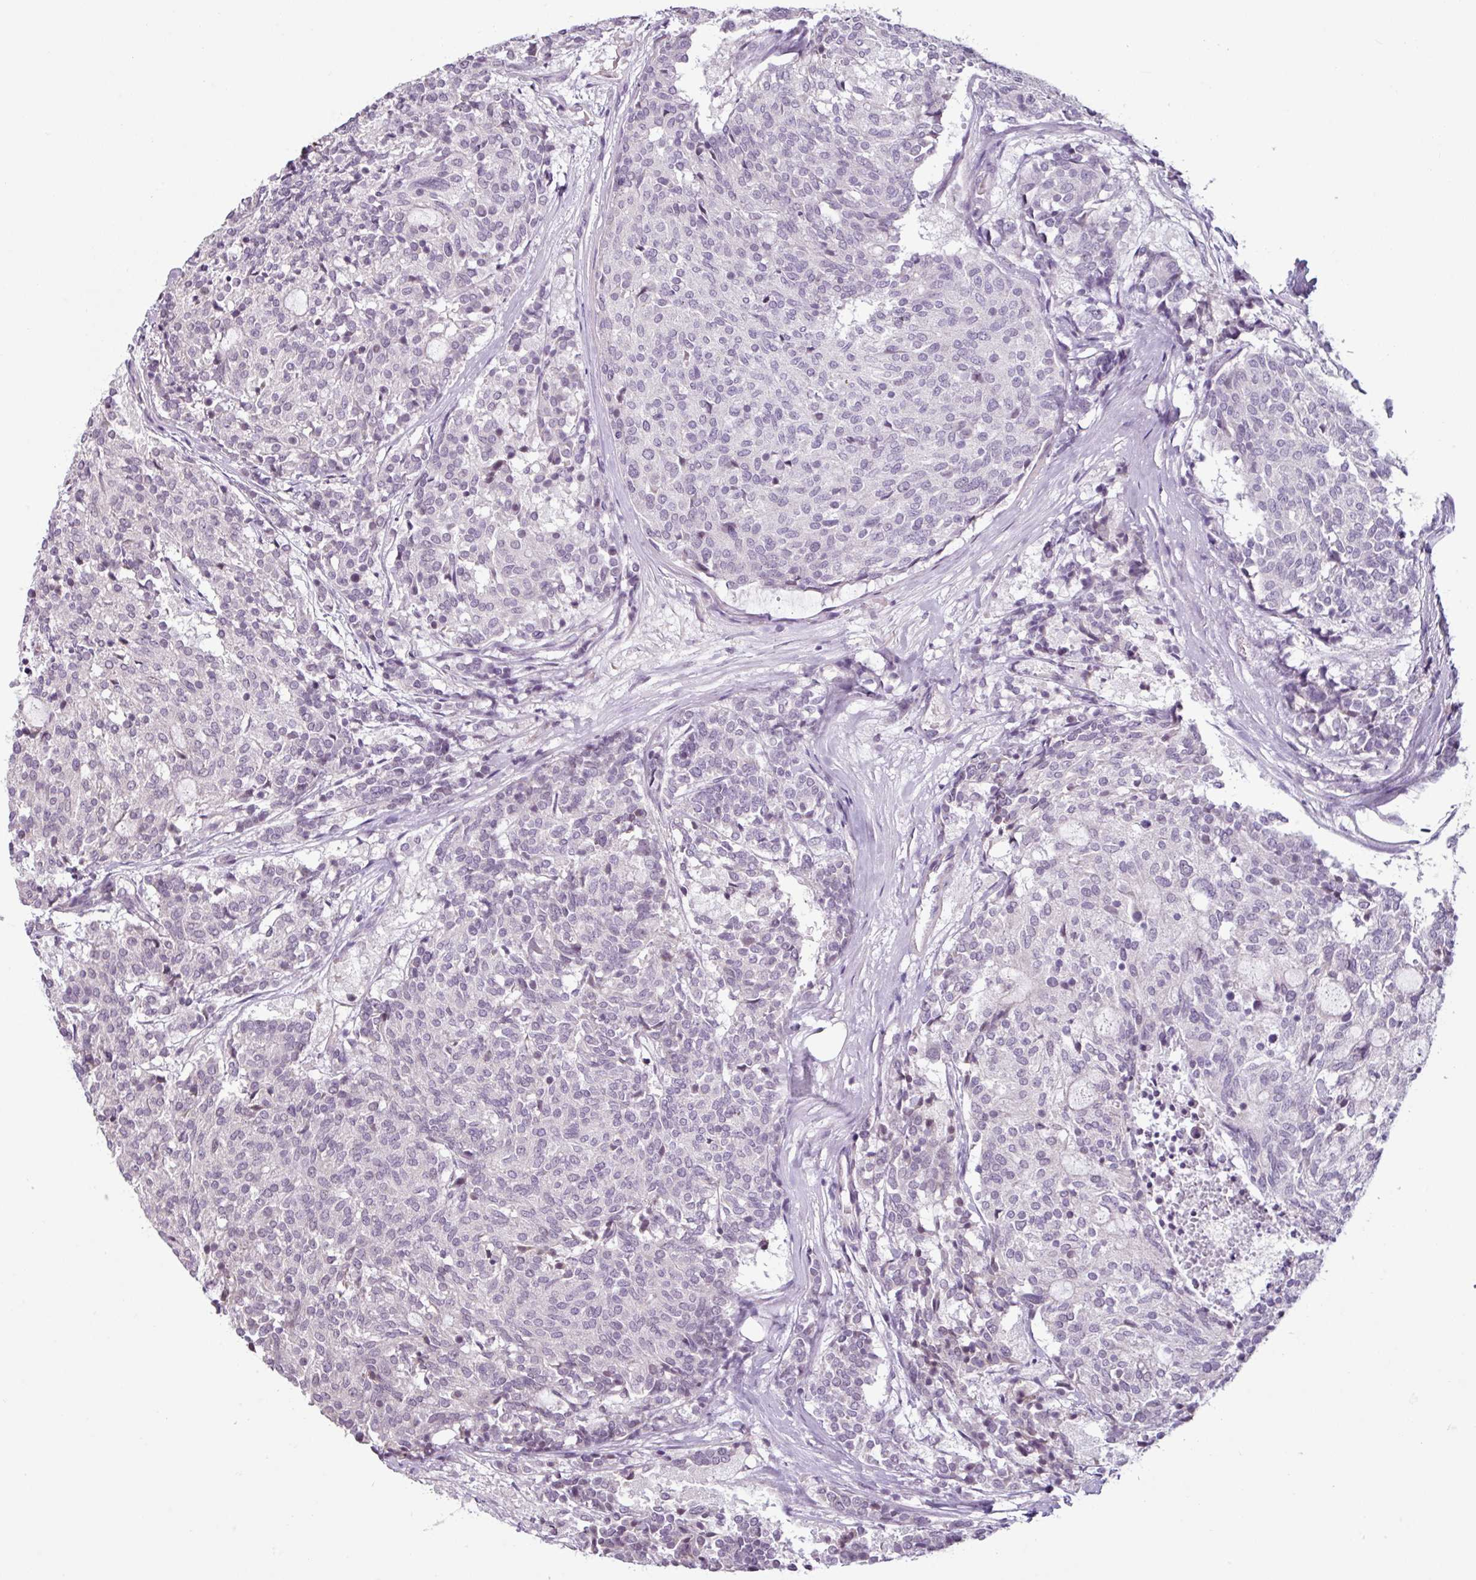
{"staining": {"intensity": "negative", "quantity": "none", "location": "none"}, "tissue": "carcinoid", "cell_type": "Tumor cells", "image_type": "cancer", "snomed": [{"axis": "morphology", "description": "Carcinoid, malignant, NOS"}, {"axis": "topography", "description": "Pancreas"}], "caption": "The image demonstrates no staining of tumor cells in malignant carcinoid.", "gene": "OR52D1", "patient": {"sex": "female", "age": 54}}